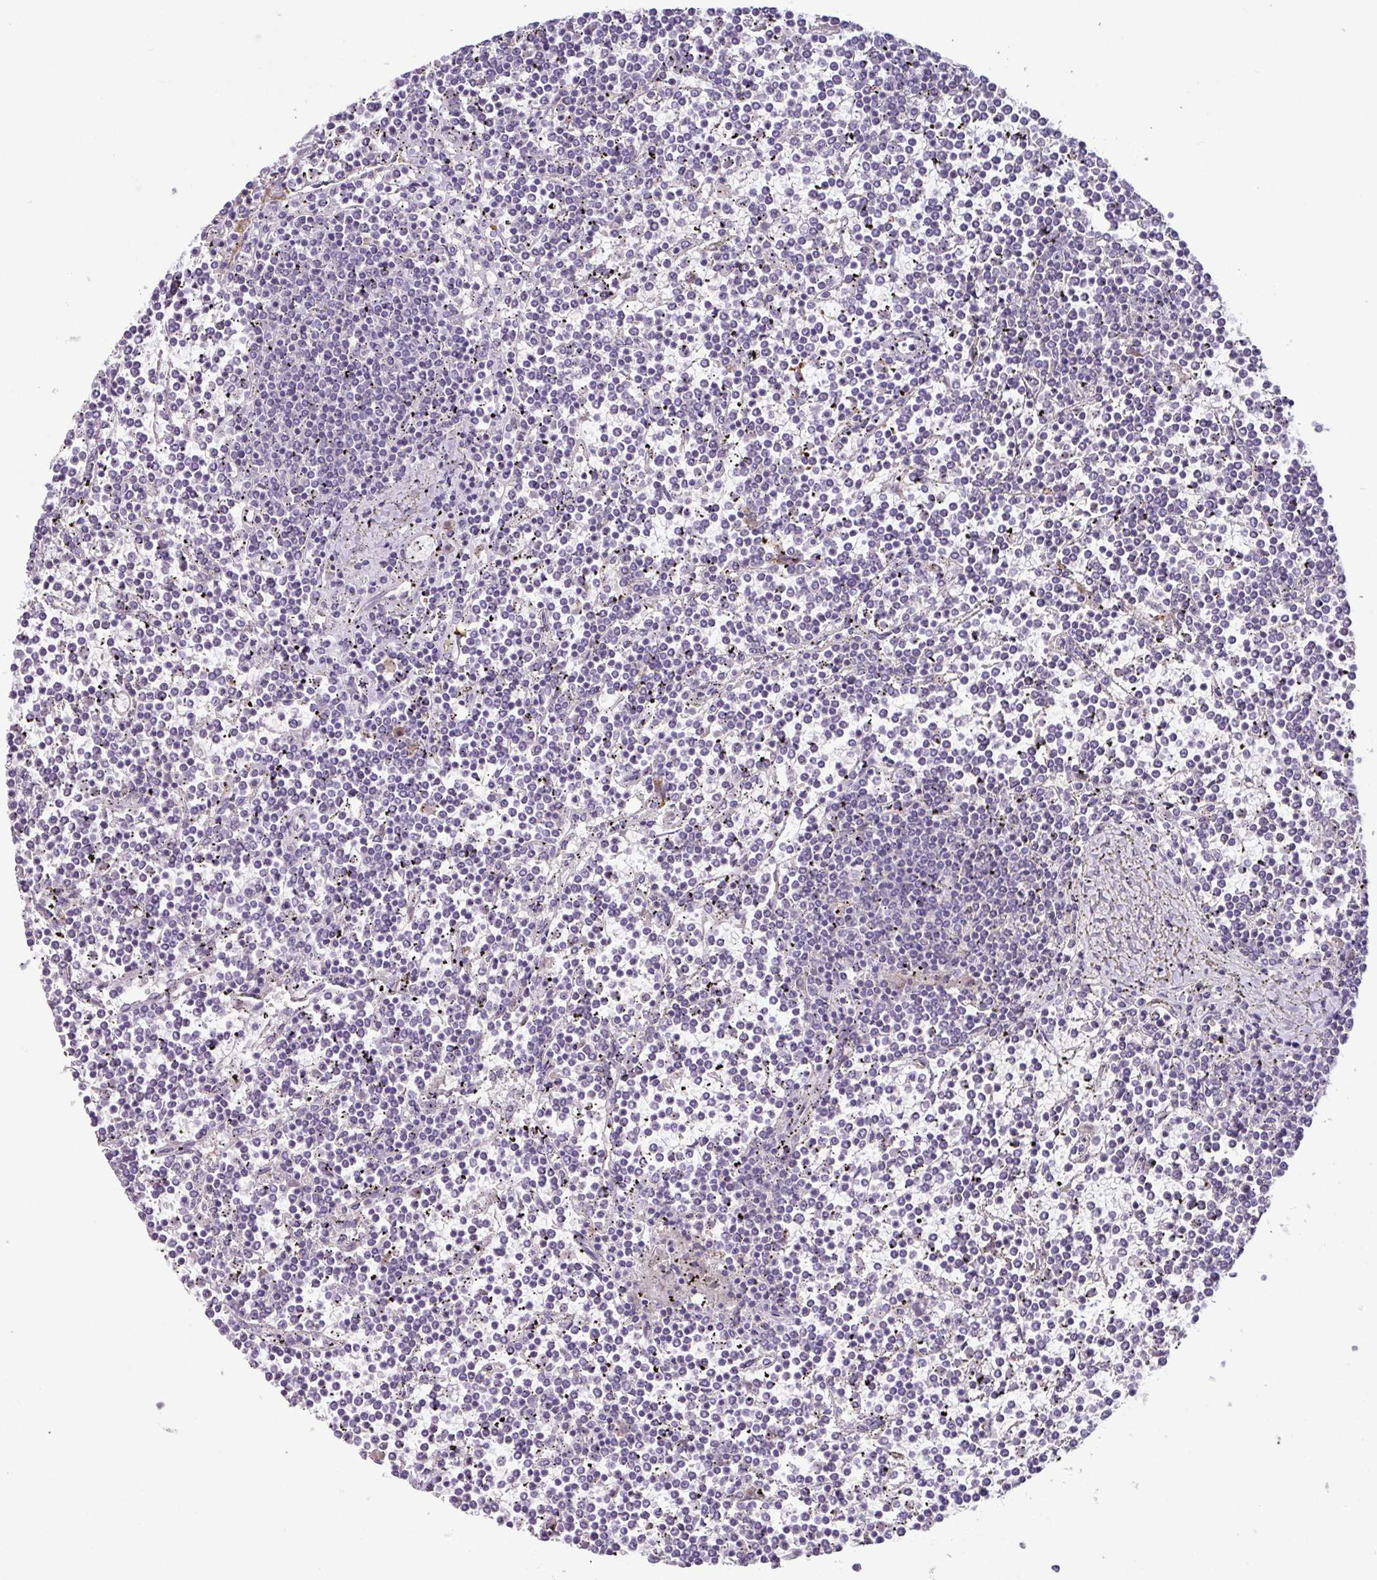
{"staining": {"intensity": "negative", "quantity": "none", "location": "none"}, "tissue": "lymphoma", "cell_type": "Tumor cells", "image_type": "cancer", "snomed": [{"axis": "morphology", "description": "Malignant lymphoma, non-Hodgkin's type, Low grade"}, {"axis": "topography", "description": "Spleen"}], "caption": "DAB immunohistochemical staining of low-grade malignant lymphoma, non-Hodgkin's type exhibits no significant expression in tumor cells.", "gene": "PLEKHH3", "patient": {"sex": "female", "age": 19}}